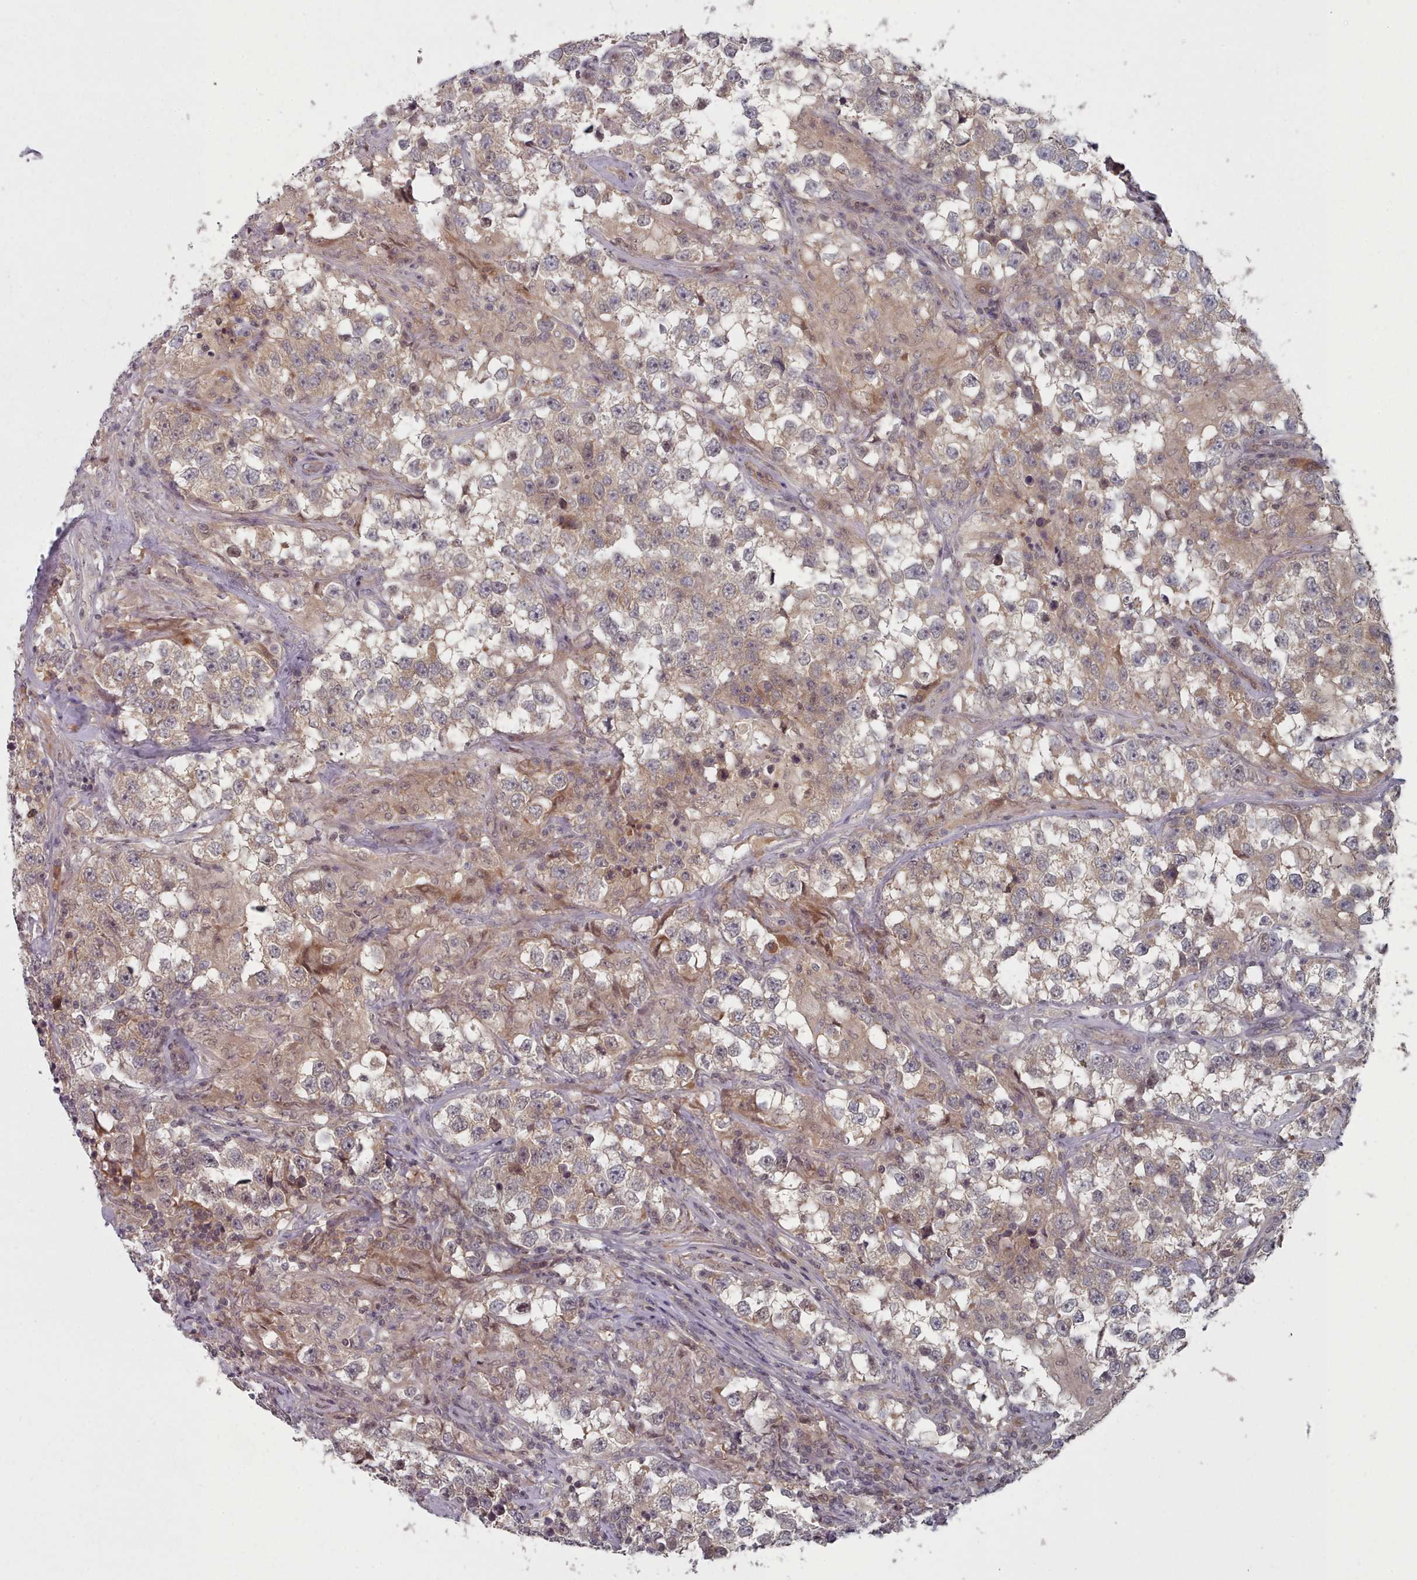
{"staining": {"intensity": "weak", "quantity": ">75%", "location": "cytoplasmic/membranous"}, "tissue": "testis cancer", "cell_type": "Tumor cells", "image_type": "cancer", "snomed": [{"axis": "morphology", "description": "Seminoma, NOS"}, {"axis": "topography", "description": "Testis"}], "caption": "Testis cancer (seminoma) tissue reveals weak cytoplasmic/membranous staining in approximately >75% of tumor cells, visualized by immunohistochemistry. (IHC, brightfield microscopy, high magnification).", "gene": "HYAL3", "patient": {"sex": "male", "age": 46}}